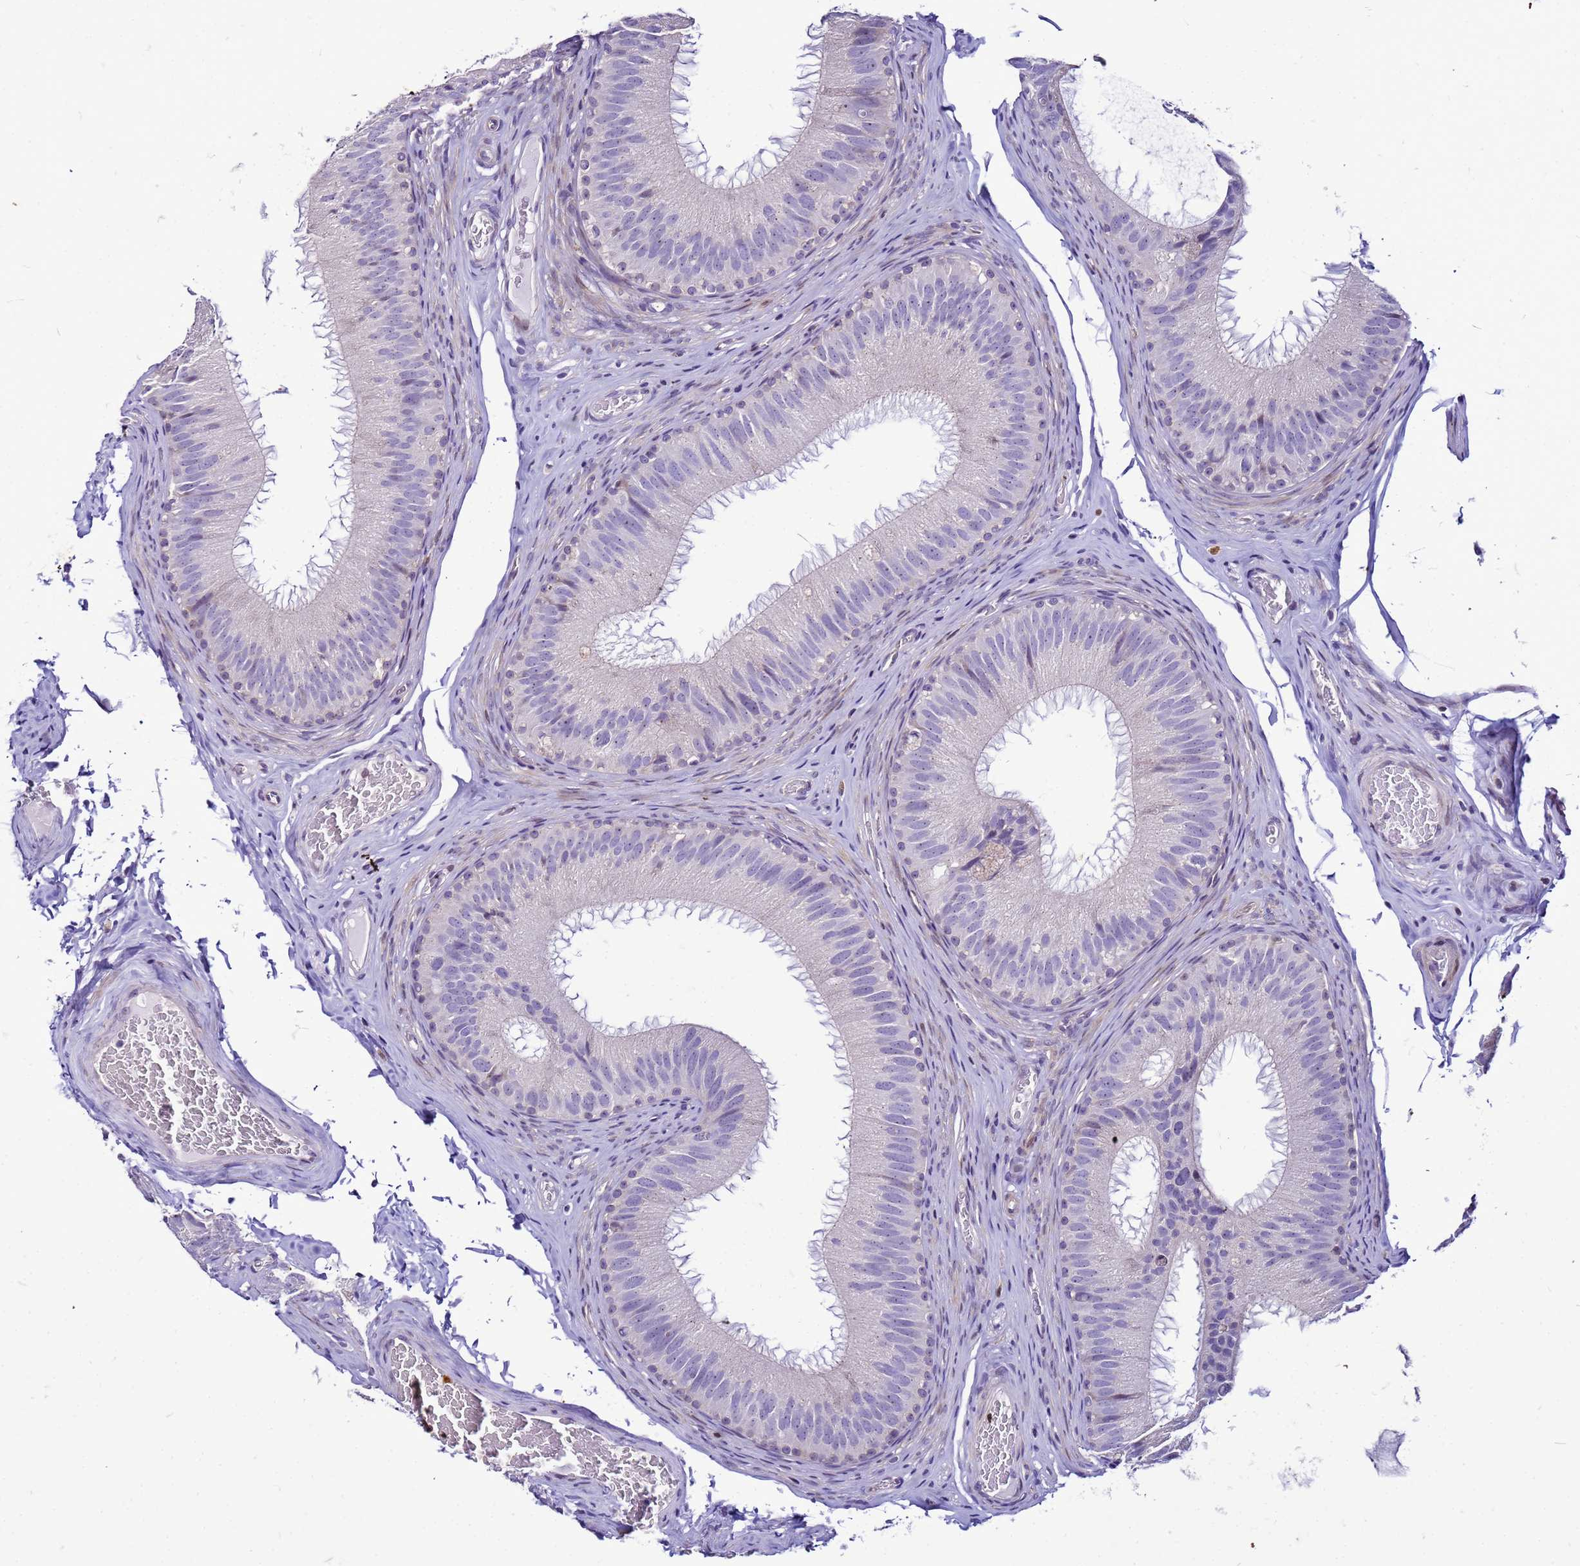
{"staining": {"intensity": "negative", "quantity": "none", "location": "none"}, "tissue": "epididymis", "cell_type": "Glandular cells", "image_type": "normal", "snomed": [{"axis": "morphology", "description": "Normal tissue, NOS"}, {"axis": "topography", "description": "Epididymis"}], "caption": "High power microscopy histopathology image of an immunohistochemistry (IHC) photomicrograph of benign epididymis, revealing no significant expression in glandular cells.", "gene": "VPS4B", "patient": {"sex": "male", "age": 34}}